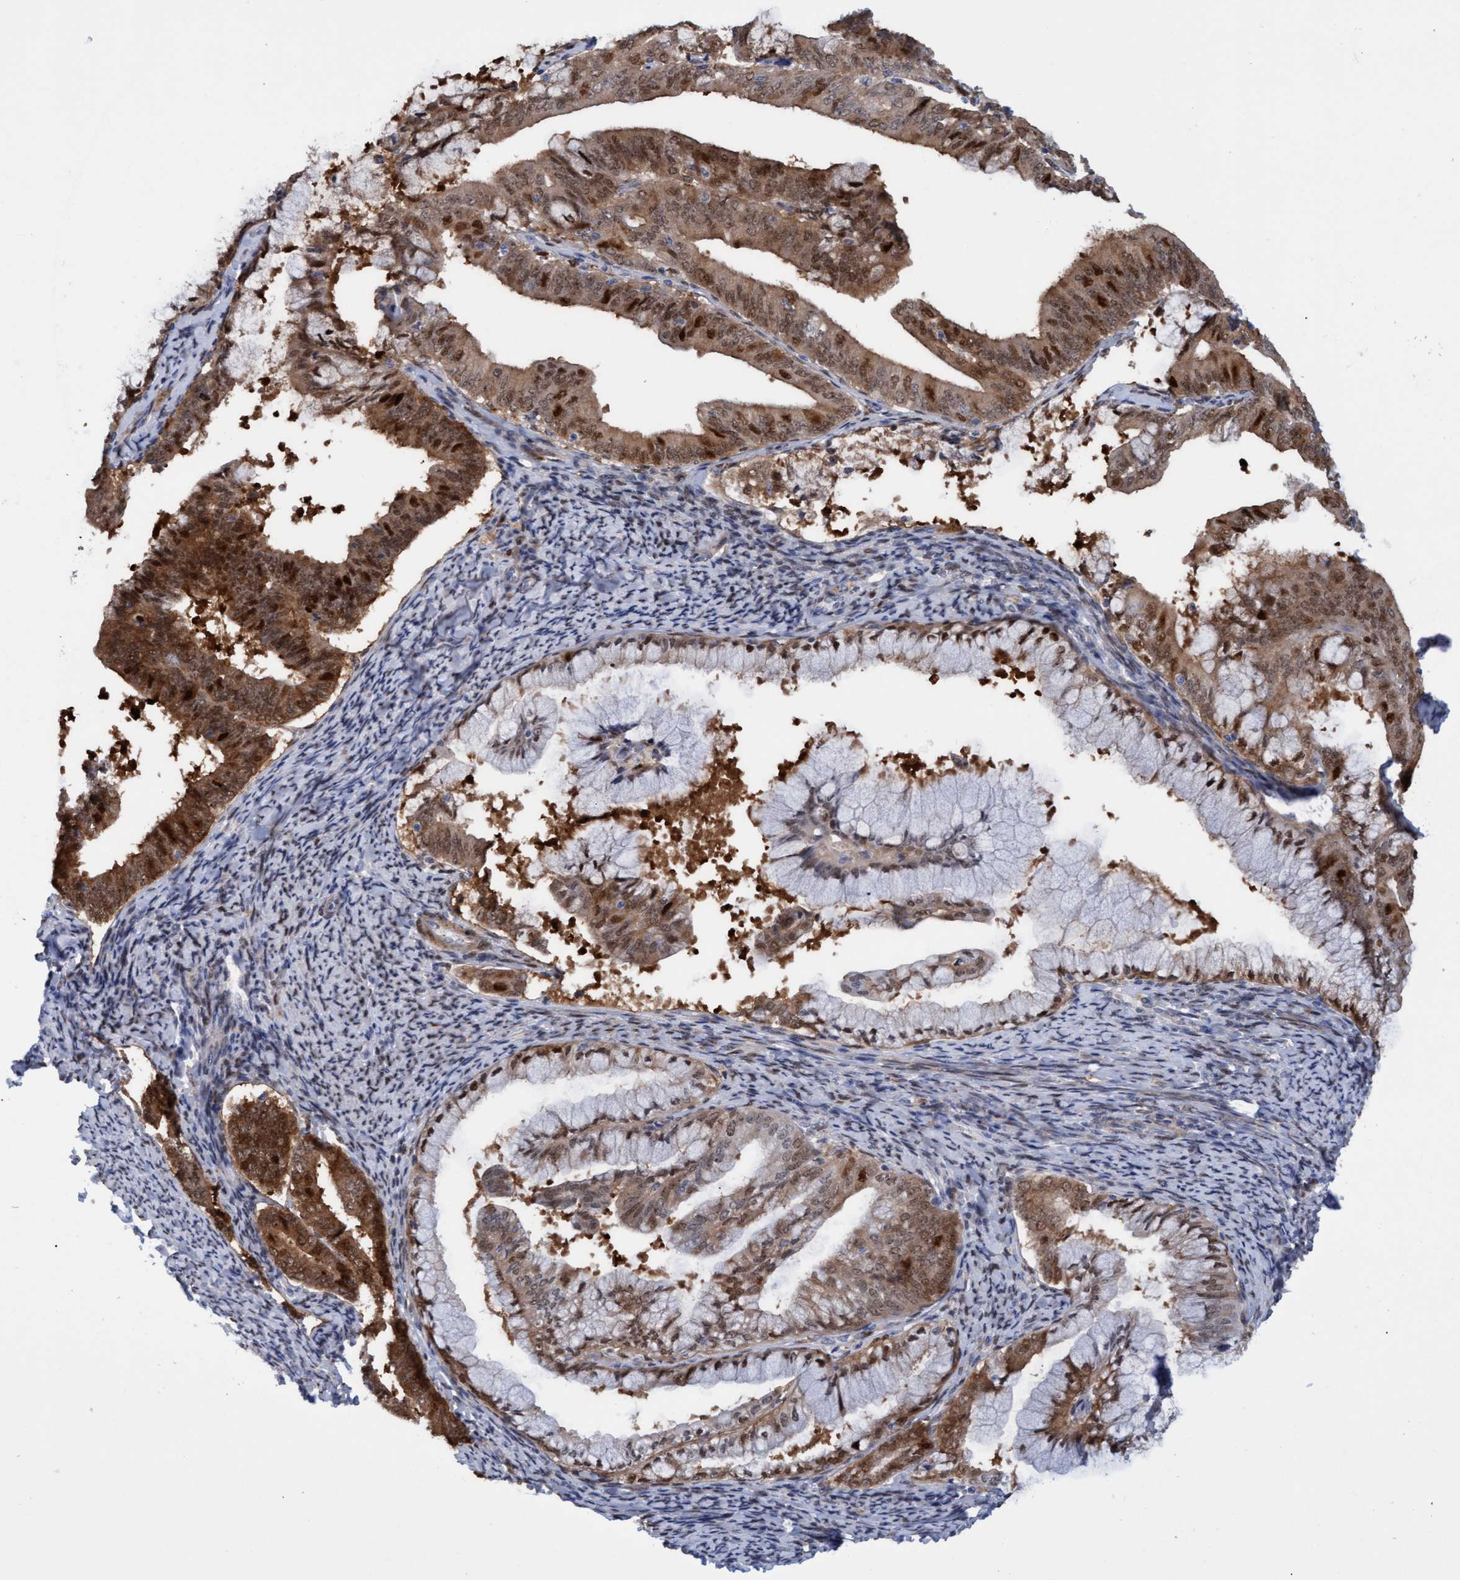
{"staining": {"intensity": "strong", "quantity": ">75%", "location": "cytoplasmic/membranous,nuclear"}, "tissue": "endometrial cancer", "cell_type": "Tumor cells", "image_type": "cancer", "snomed": [{"axis": "morphology", "description": "Adenocarcinoma, NOS"}, {"axis": "topography", "description": "Endometrium"}], "caption": "Human adenocarcinoma (endometrial) stained with a protein marker demonstrates strong staining in tumor cells.", "gene": "PINX1", "patient": {"sex": "female", "age": 63}}